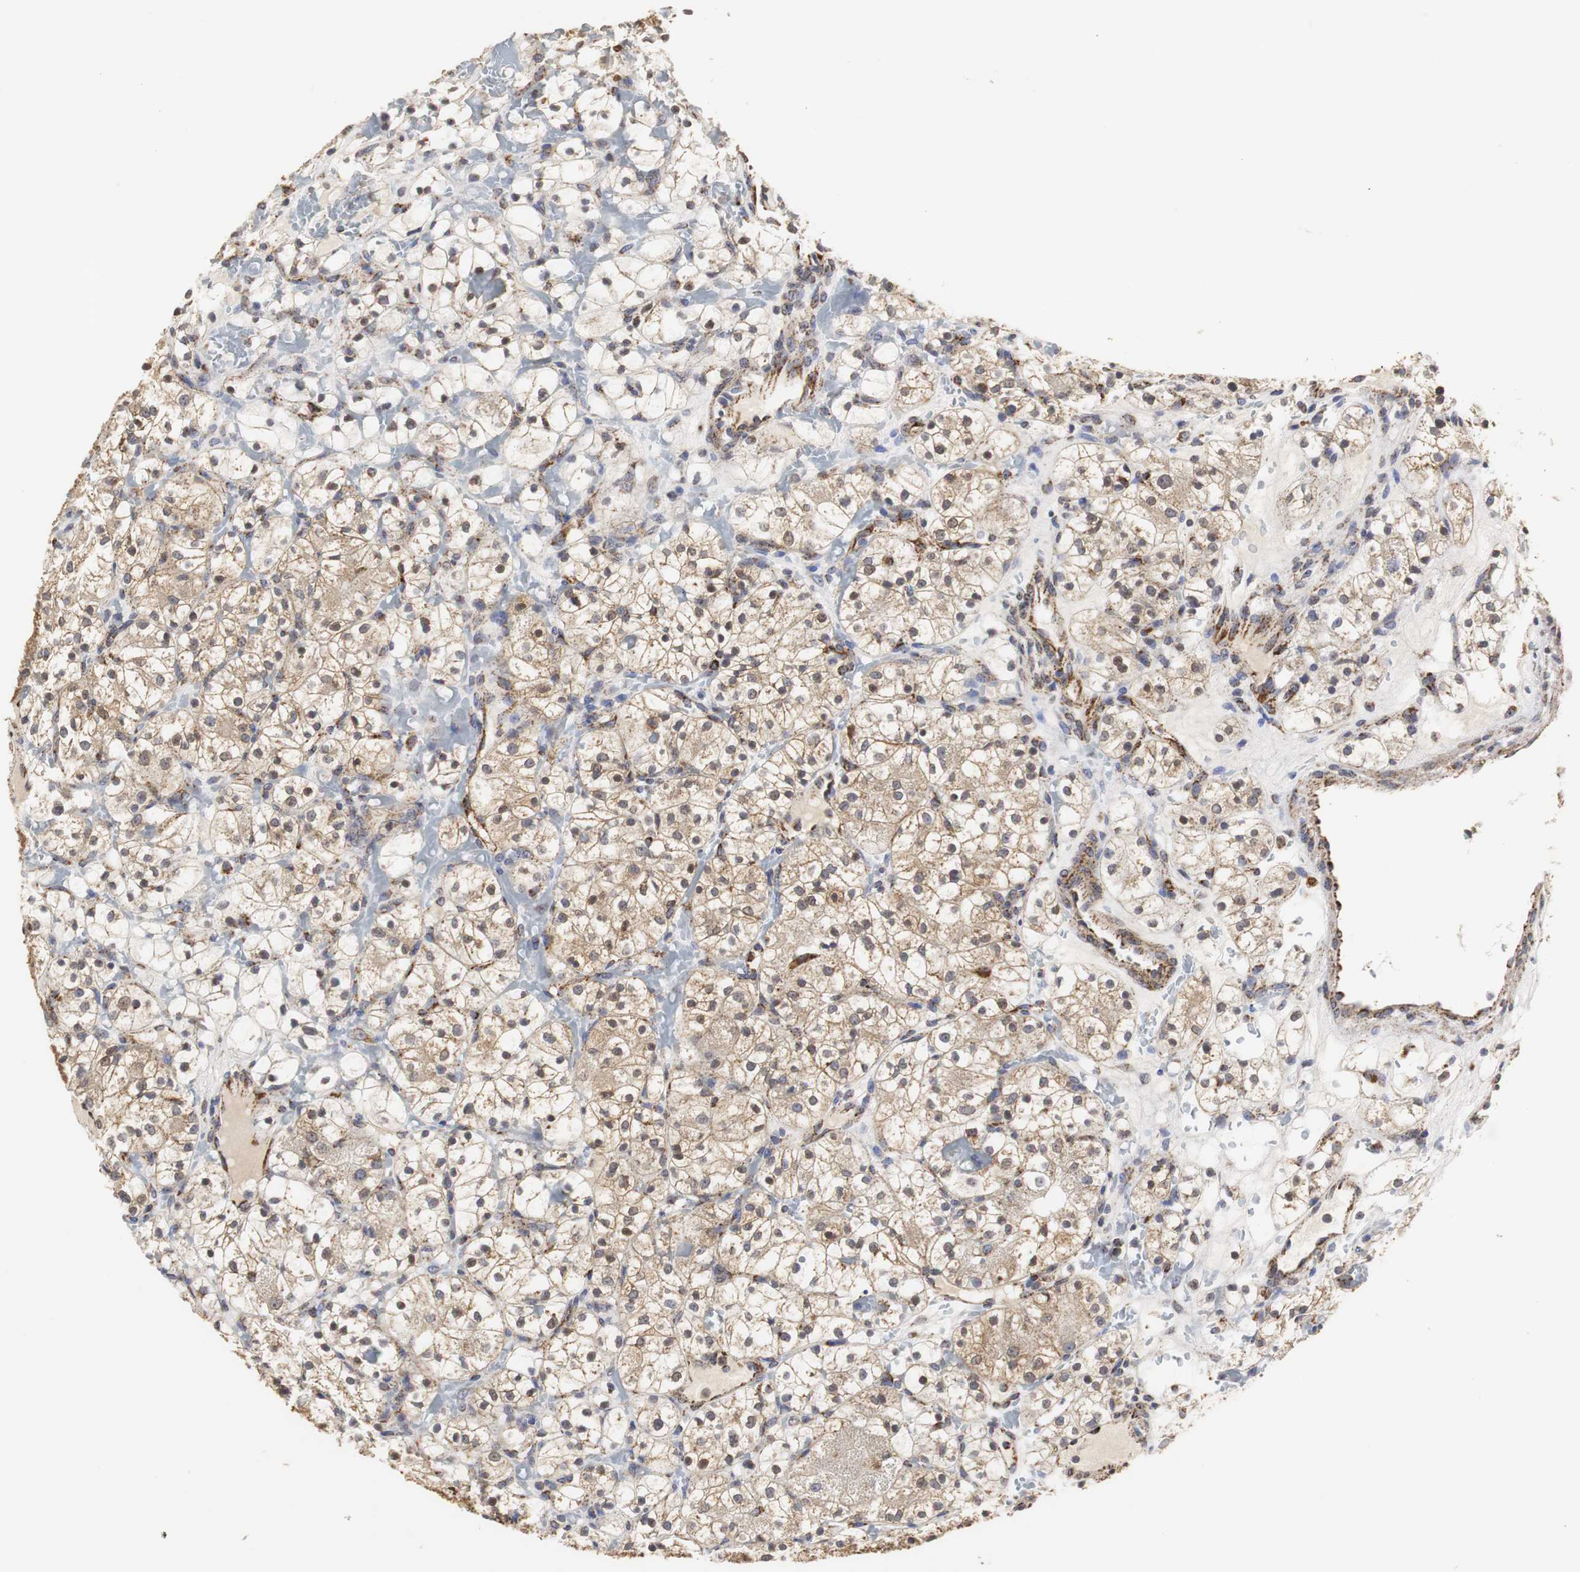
{"staining": {"intensity": "weak", "quantity": "25%-75%", "location": "cytoplasmic/membranous,nuclear"}, "tissue": "renal cancer", "cell_type": "Tumor cells", "image_type": "cancer", "snomed": [{"axis": "morphology", "description": "Adenocarcinoma, NOS"}, {"axis": "topography", "description": "Kidney"}], "caption": "A low amount of weak cytoplasmic/membranous and nuclear positivity is appreciated in about 25%-75% of tumor cells in adenocarcinoma (renal) tissue.", "gene": "HSD17B10", "patient": {"sex": "female", "age": 60}}